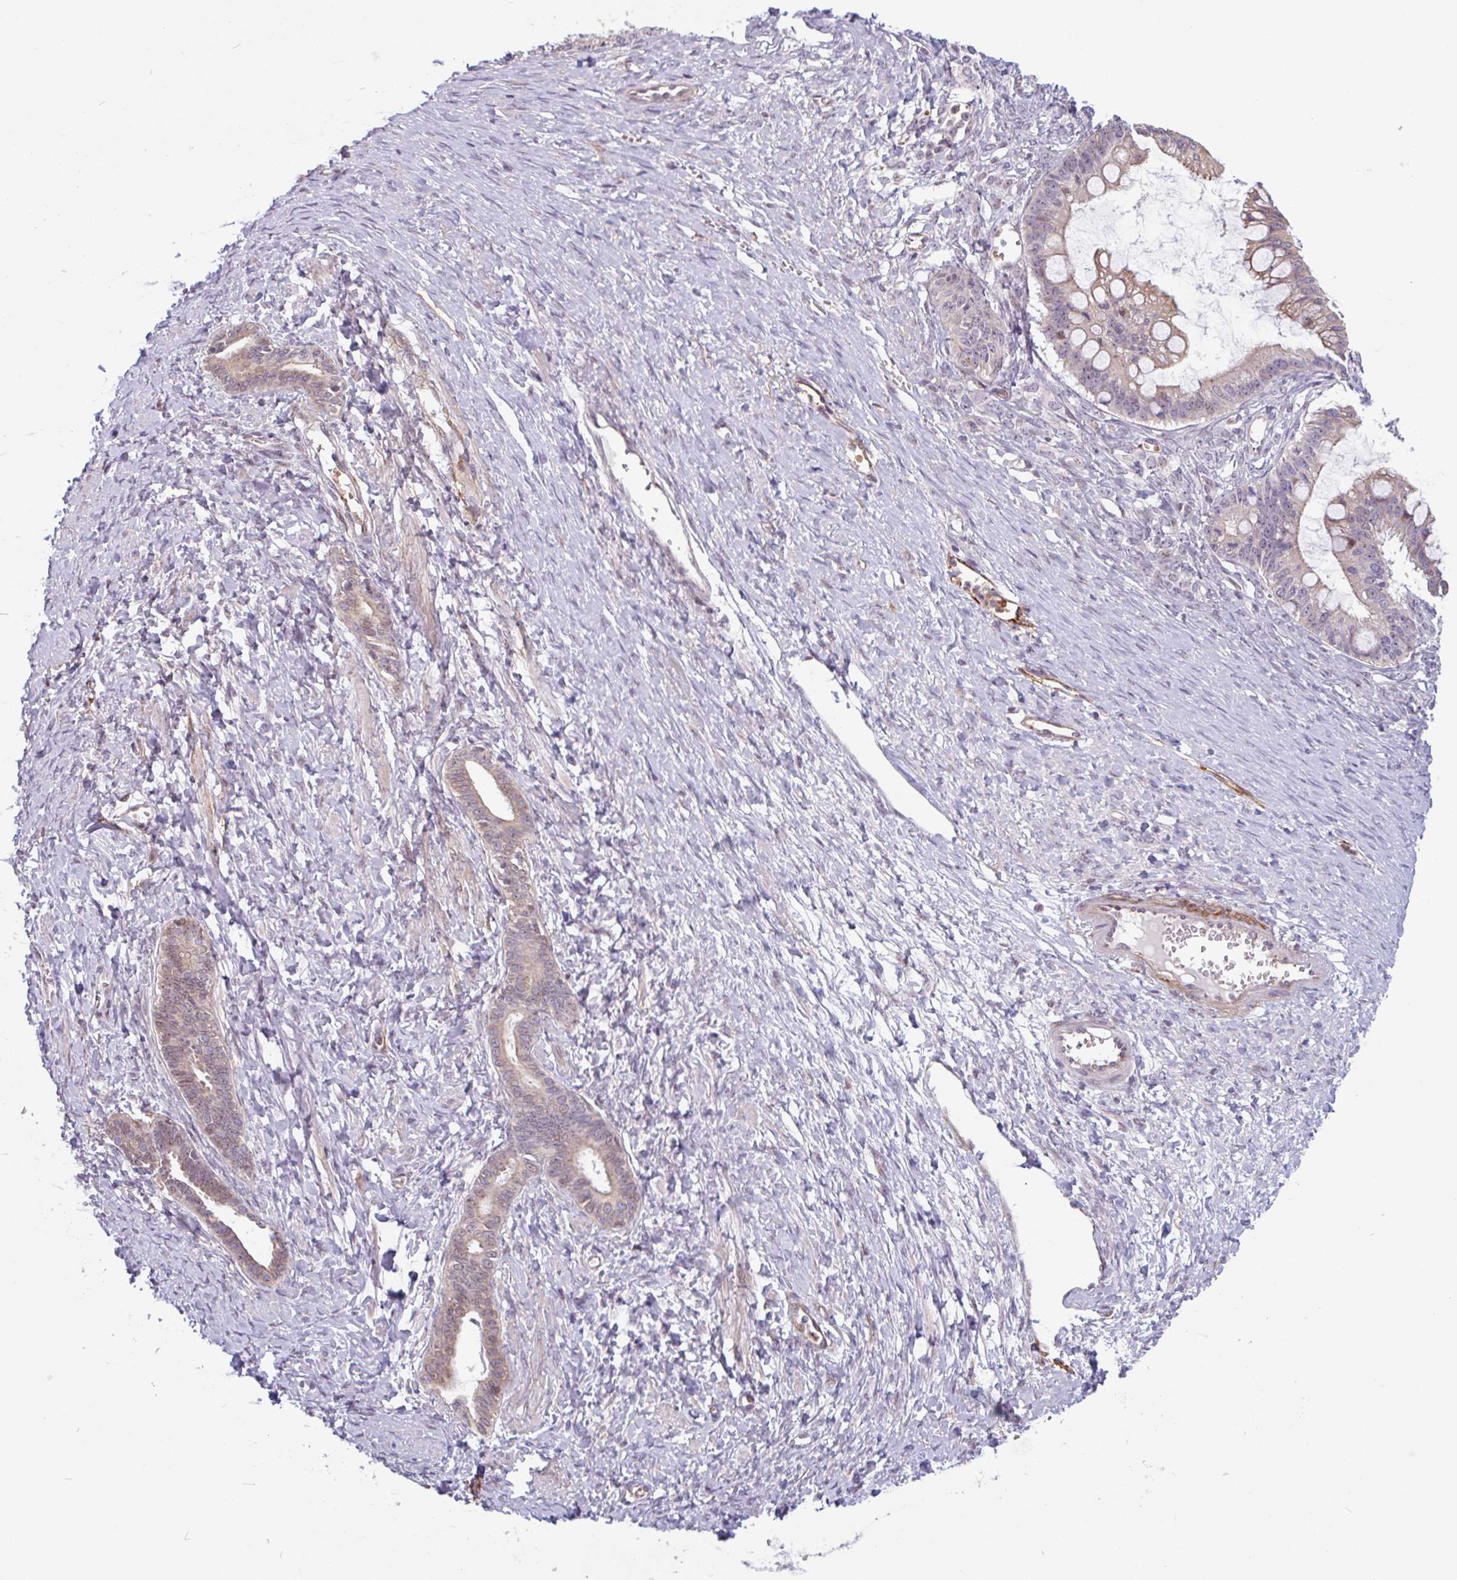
{"staining": {"intensity": "weak", "quantity": "25%-75%", "location": "cytoplasmic/membranous"}, "tissue": "ovarian cancer", "cell_type": "Tumor cells", "image_type": "cancer", "snomed": [{"axis": "morphology", "description": "Cystadenocarcinoma, mucinous, NOS"}, {"axis": "topography", "description": "Ovary"}], "caption": "Weak cytoplasmic/membranous staining for a protein is seen in approximately 25%-75% of tumor cells of ovarian cancer (mucinous cystadenocarcinoma) using IHC.", "gene": "TMEM119", "patient": {"sex": "female", "age": 73}}